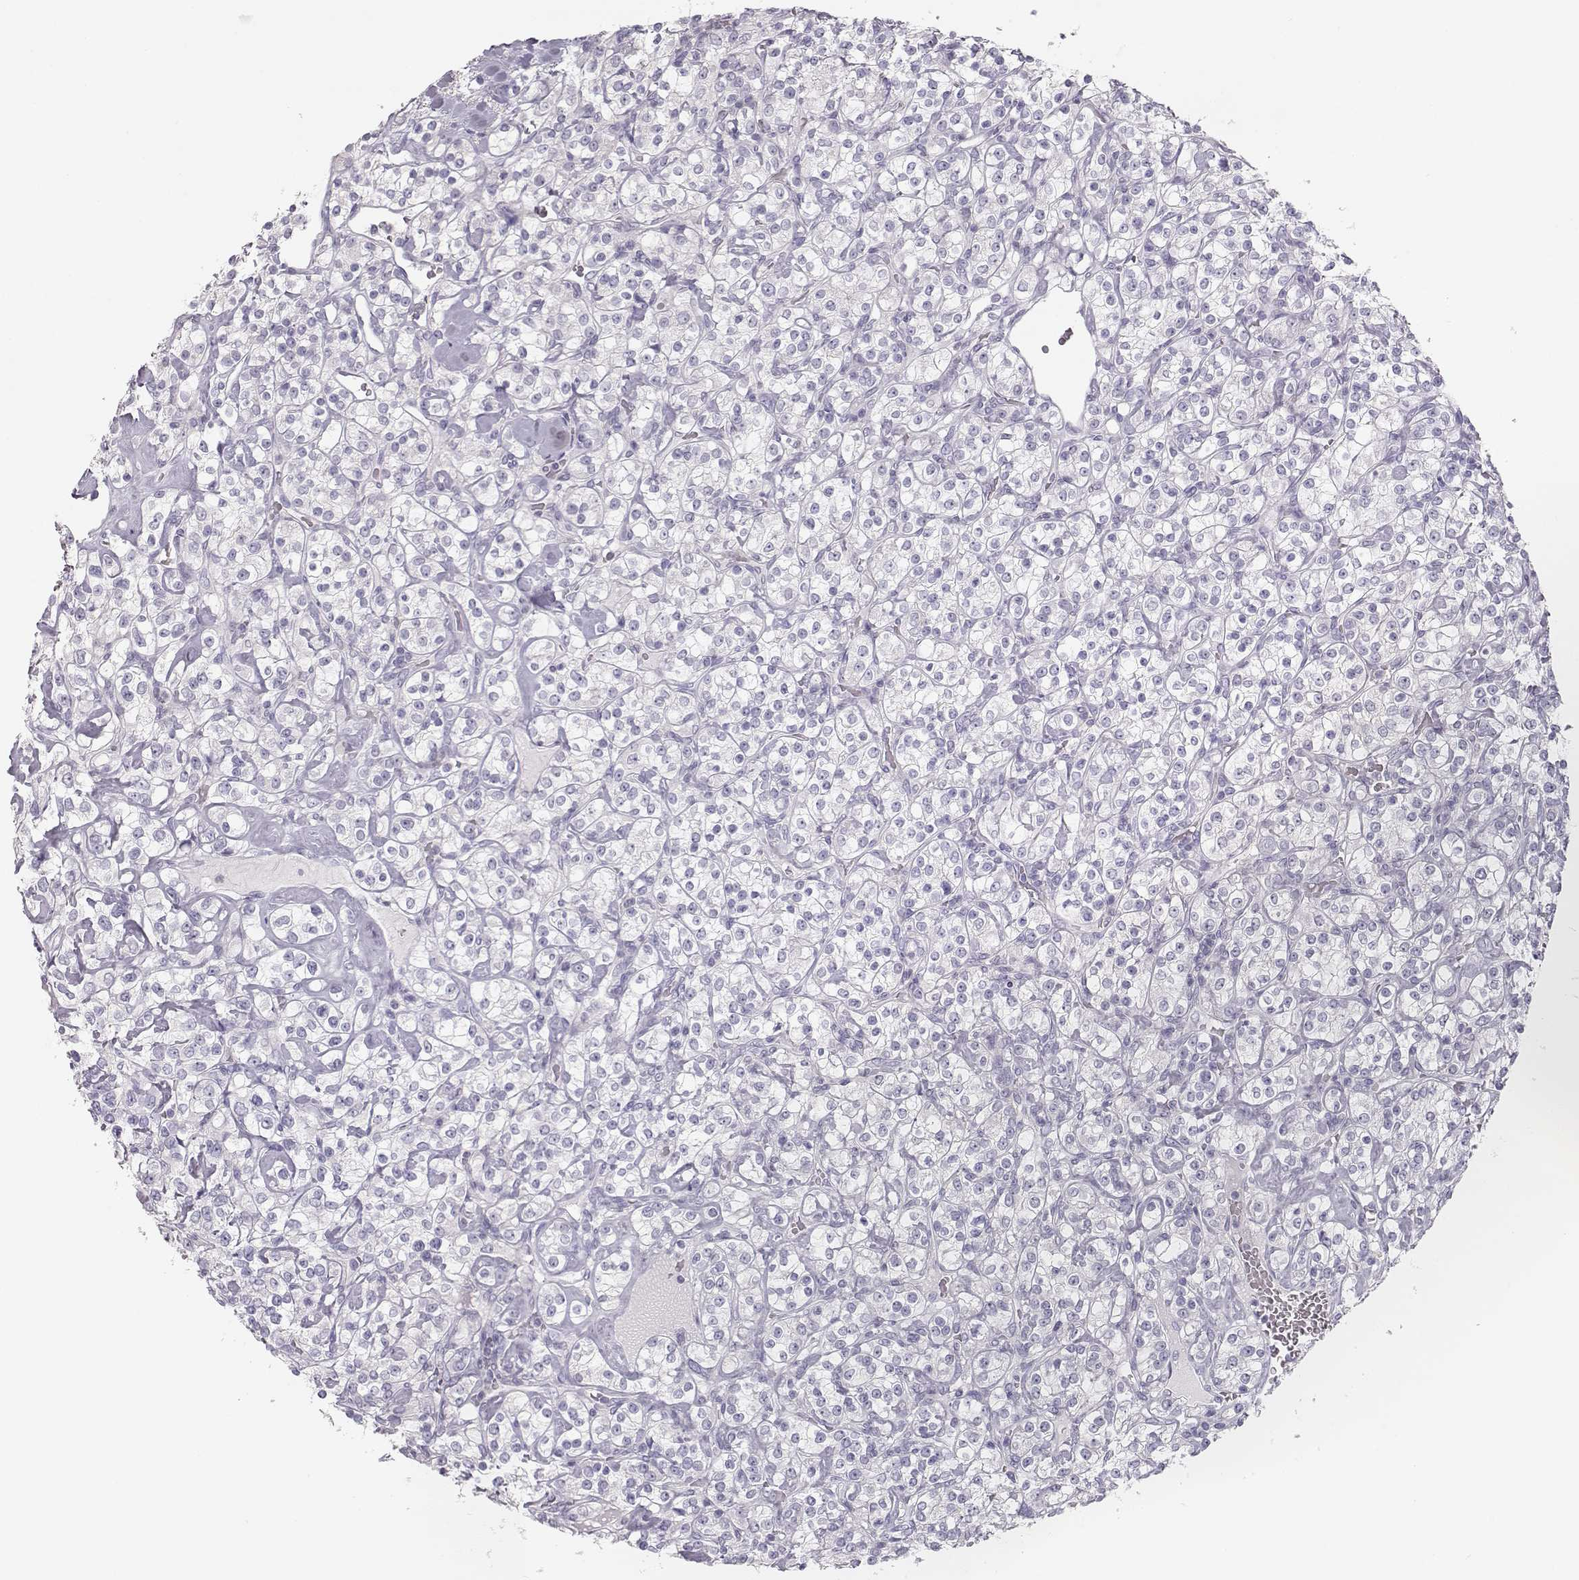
{"staining": {"intensity": "negative", "quantity": "none", "location": "none"}, "tissue": "renal cancer", "cell_type": "Tumor cells", "image_type": "cancer", "snomed": [{"axis": "morphology", "description": "Adenocarcinoma, NOS"}, {"axis": "topography", "description": "Kidney"}], "caption": "Tumor cells are negative for brown protein staining in adenocarcinoma (renal).", "gene": "LEPR", "patient": {"sex": "male", "age": 77}}